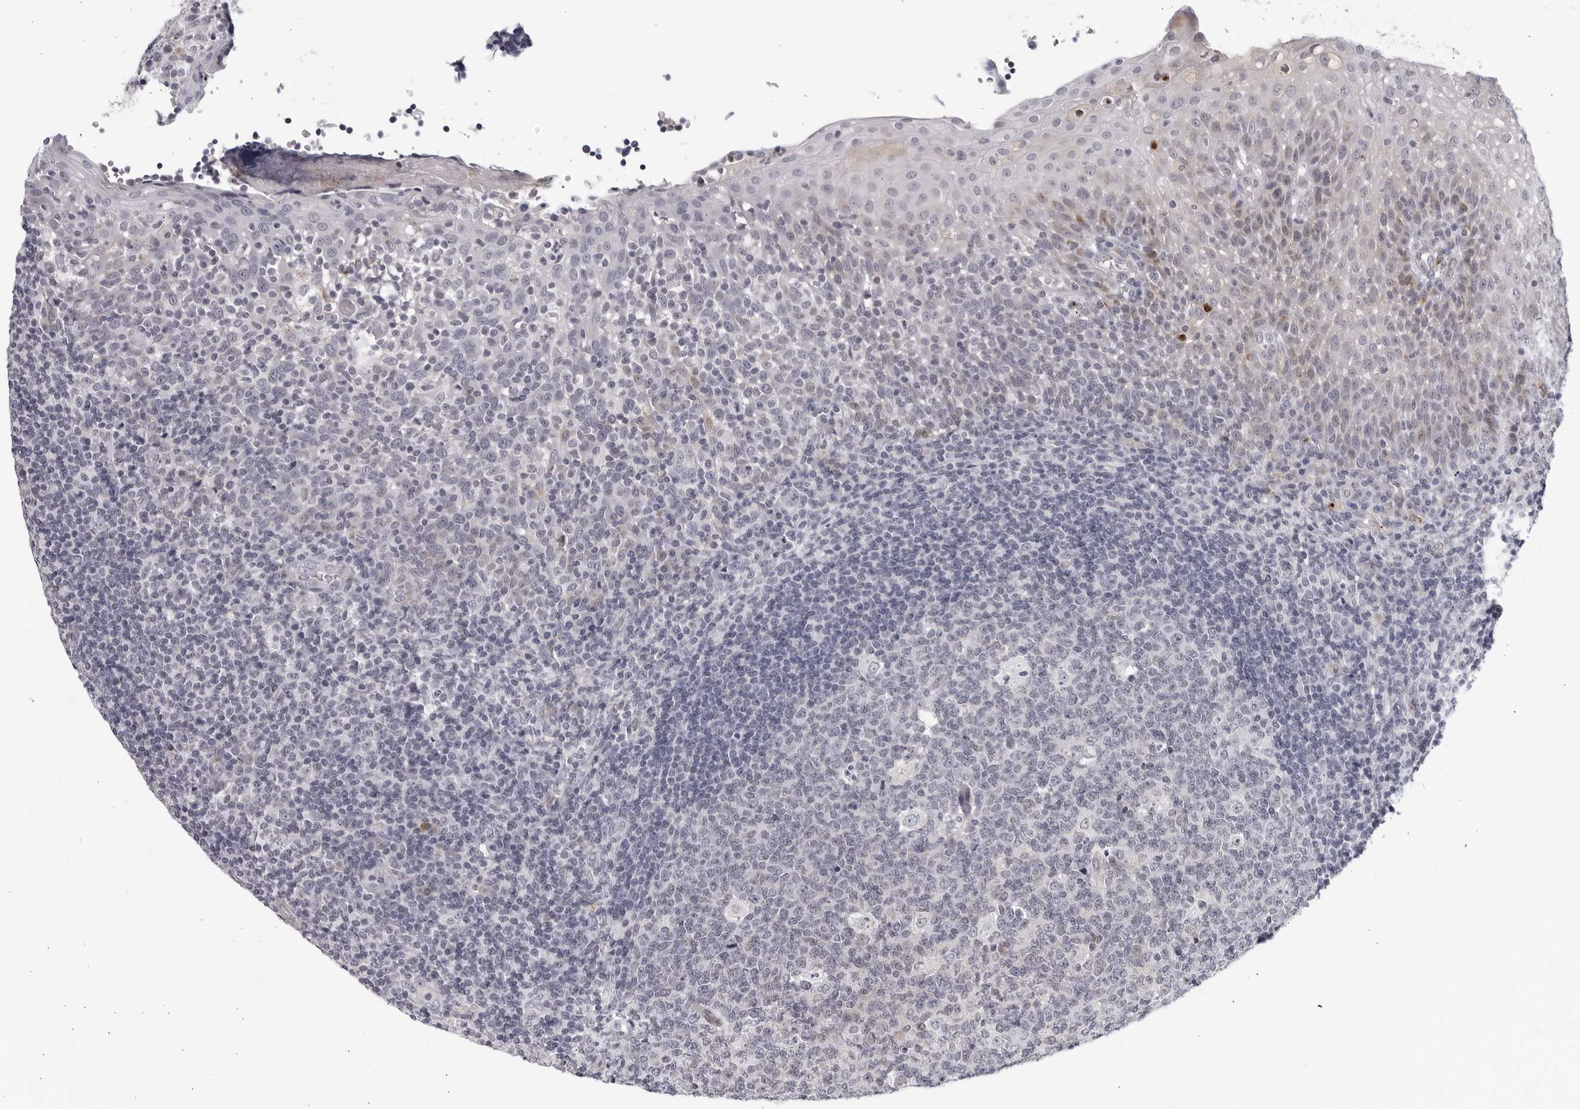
{"staining": {"intensity": "negative", "quantity": "none", "location": "none"}, "tissue": "tonsil", "cell_type": "Germinal center cells", "image_type": "normal", "snomed": [{"axis": "morphology", "description": "Normal tissue, NOS"}, {"axis": "topography", "description": "Tonsil"}], "caption": "This photomicrograph is of benign tonsil stained with immunohistochemistry to label a protein in brown with the nuclei are counter-stained blue. There is no positivity in germinal center cells.", "gene": "STRADB", "patient": {"sex": "female", "age": 19}}